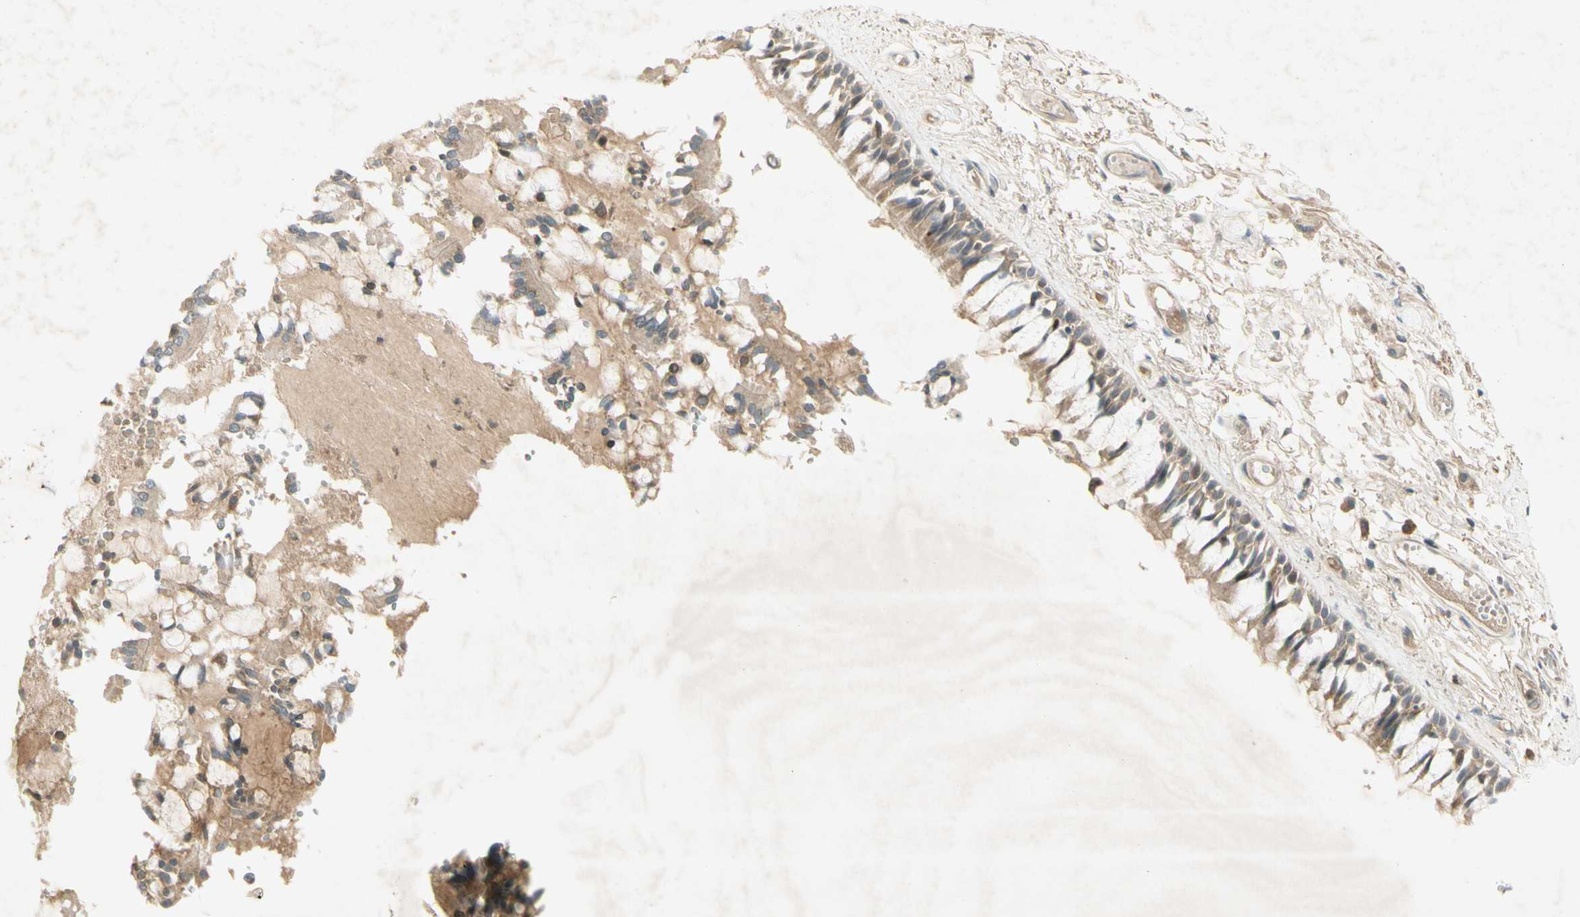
{"staining": {"intensity": "moderate", "quantity": ">75%", "location": "cytoplasmic/membranous"}, "tissue": "bronchus", "cell_type": "Respiratory epithelial cells", "image_type": "normal", "snomed": [{"axis": "morphology", "description": "Normal tissue, NOS"}, {"axis": "morphology", "description": "Inflammation, NOS"}, {"axis": "topography", "description": "Cartilage tissue"}, {"axis": "topography", "description": "Lung"}], "caption": "Respiratory epithelial cells show medium levels of moderate cytoplasmic/membranous staining in approximately >75% of cells in benign bronchus. (DAB IHC, brown staining for protein, blue staining for nuclei).", "gene": "ETF1", "patient": {"sex": "male", "age": 71}}